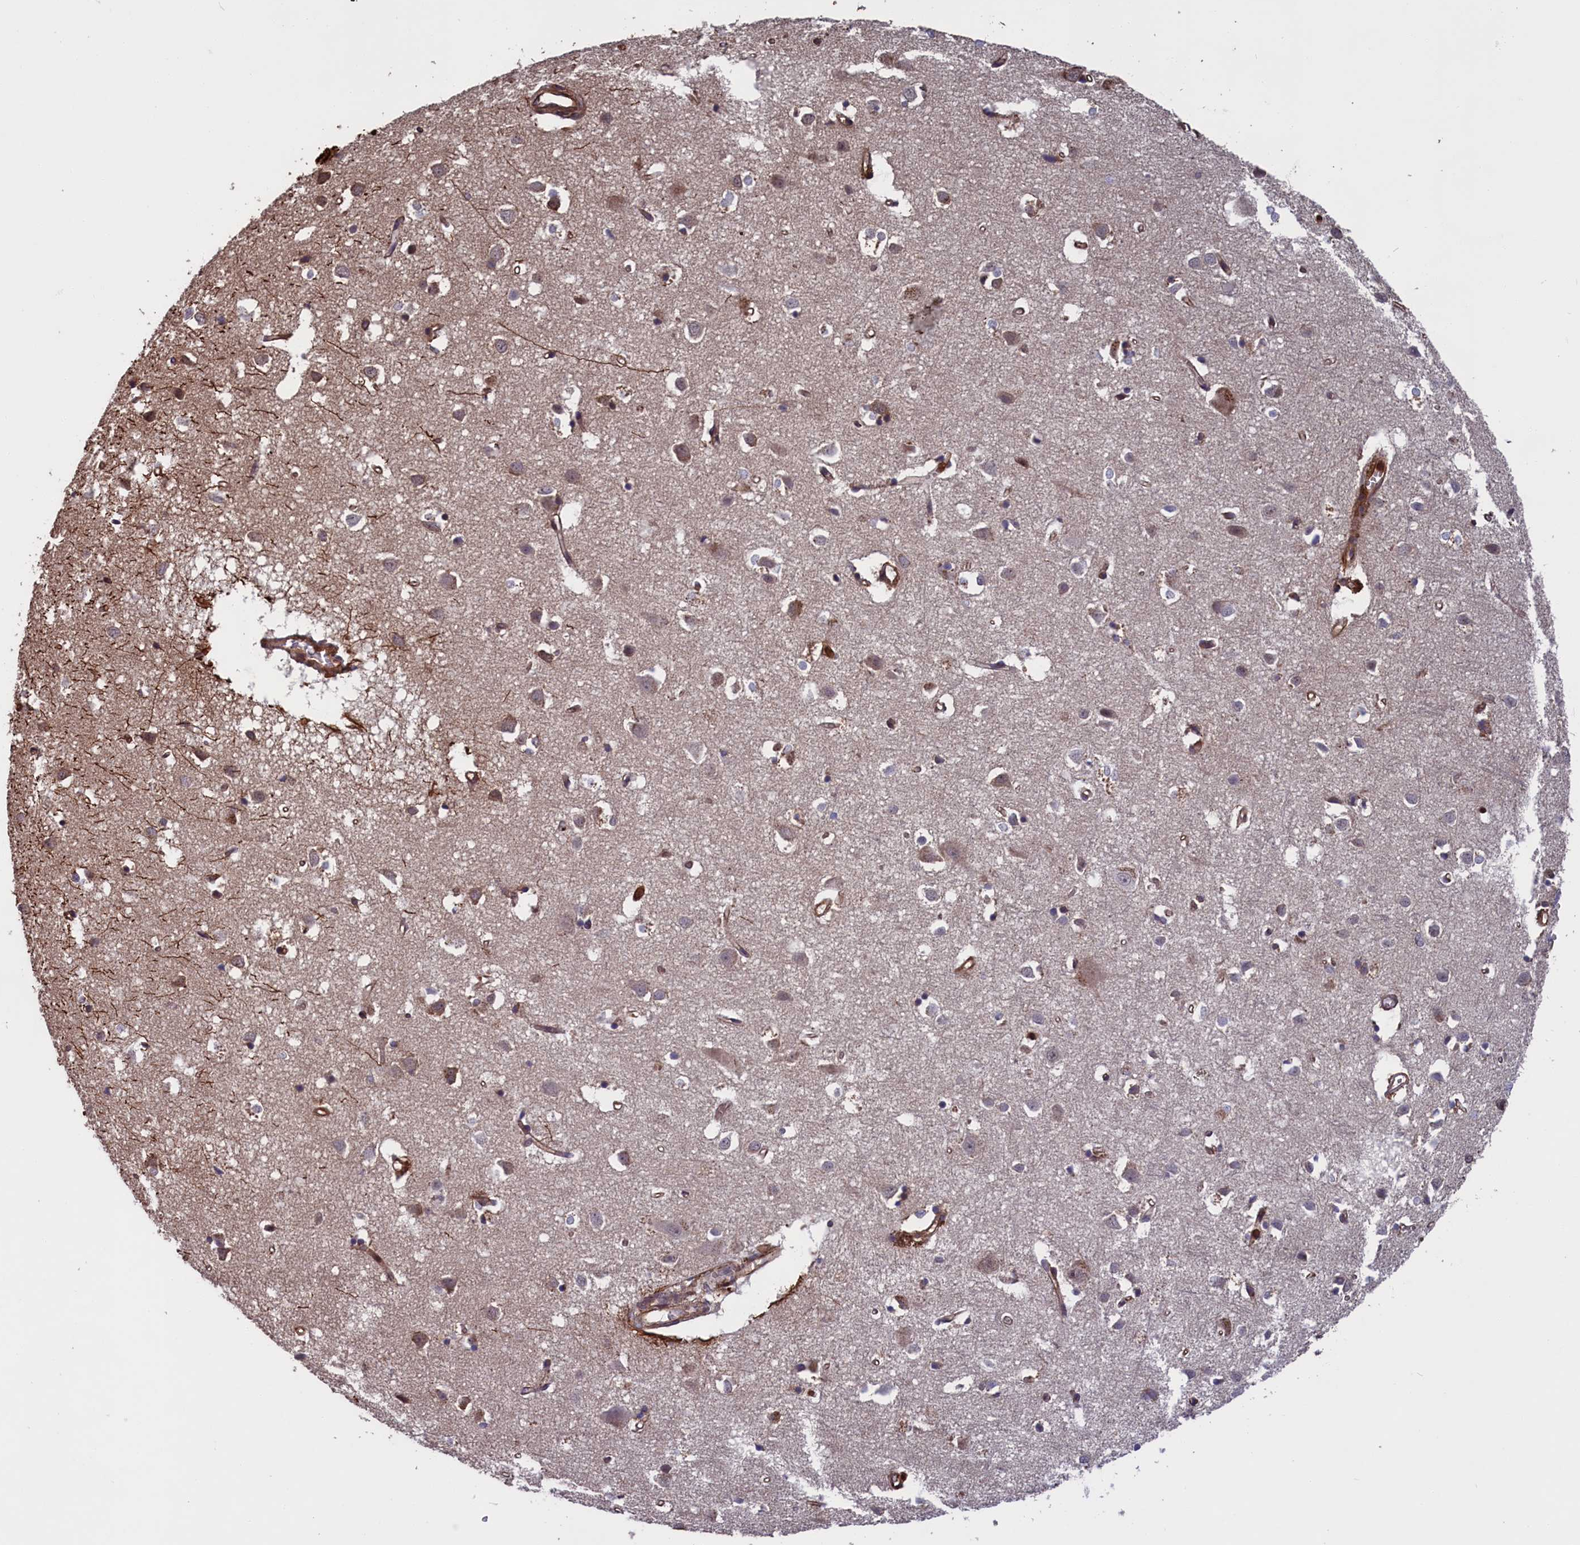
{"staining": {"intensity": "moderate", "quantity": ">75%", "location": "cytoplasmic/membranous"}, "tissue": "cerebral cortex", "cell_type": "Endothelial cells", "image_type": "normal", "snomed": [{"axis": "morphology", "description": "Normal tissue, NOS"}, {"axis": "topography", "description": "Cerebral cortex"}], "caption": "Immunohistochemical staining of unremarkable human cerebral cortex reveals >75% levels of moderate cytoplasmic/membranous protein positivity in about >75% of endothelial cells. (Brightfield microscopy of DAB IHC at high magnification).", "gene": "CCDC124", "patient": {"sex": "female", "age": 64}}